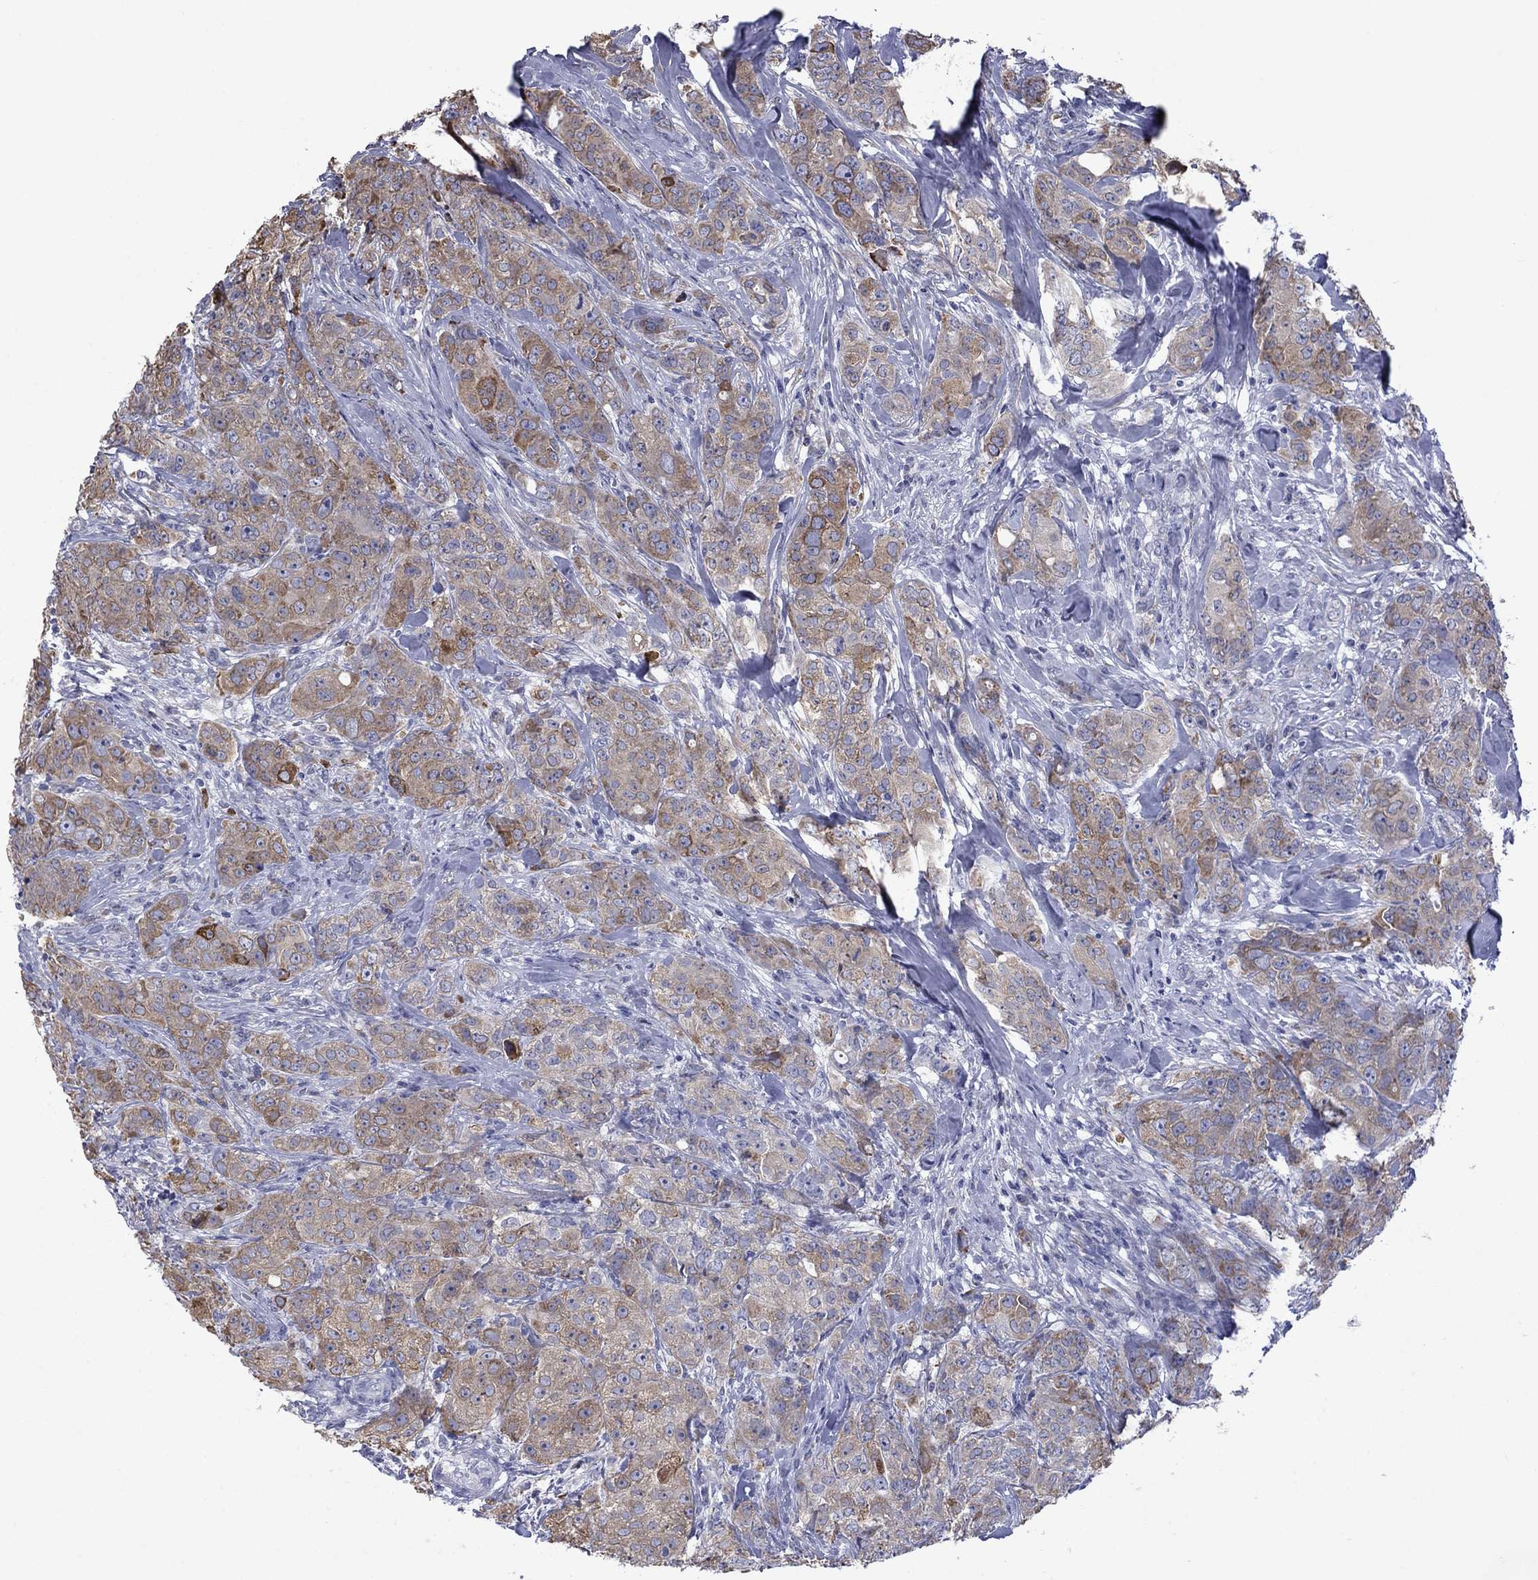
{"staining": {"intensity": "strong", "quantity": "<25%", "location": "cytoplasmic/membranous"}, "tissue": "breast cancer", "cell_type": "Tumor cells", "image_type": "cancer", "snomed": [{"axis": "morphology", "description": "Duct carcinoma"}, {"axis": "topography", "description": "Breast"}], "caption": "High-magnification brightfield microscopy of infiltrating ductal carcinoma (breast) stained with DAB (3,3'-diaminobenzidine) (brown) and counterstained with hematoxylin (blue). tumor cells exhibit strong cytoplasmic/membranous expression is present in about<25% of cells.", "gene": "TMPRSS11A", "patient": {"sex": "female", "age": 43}}